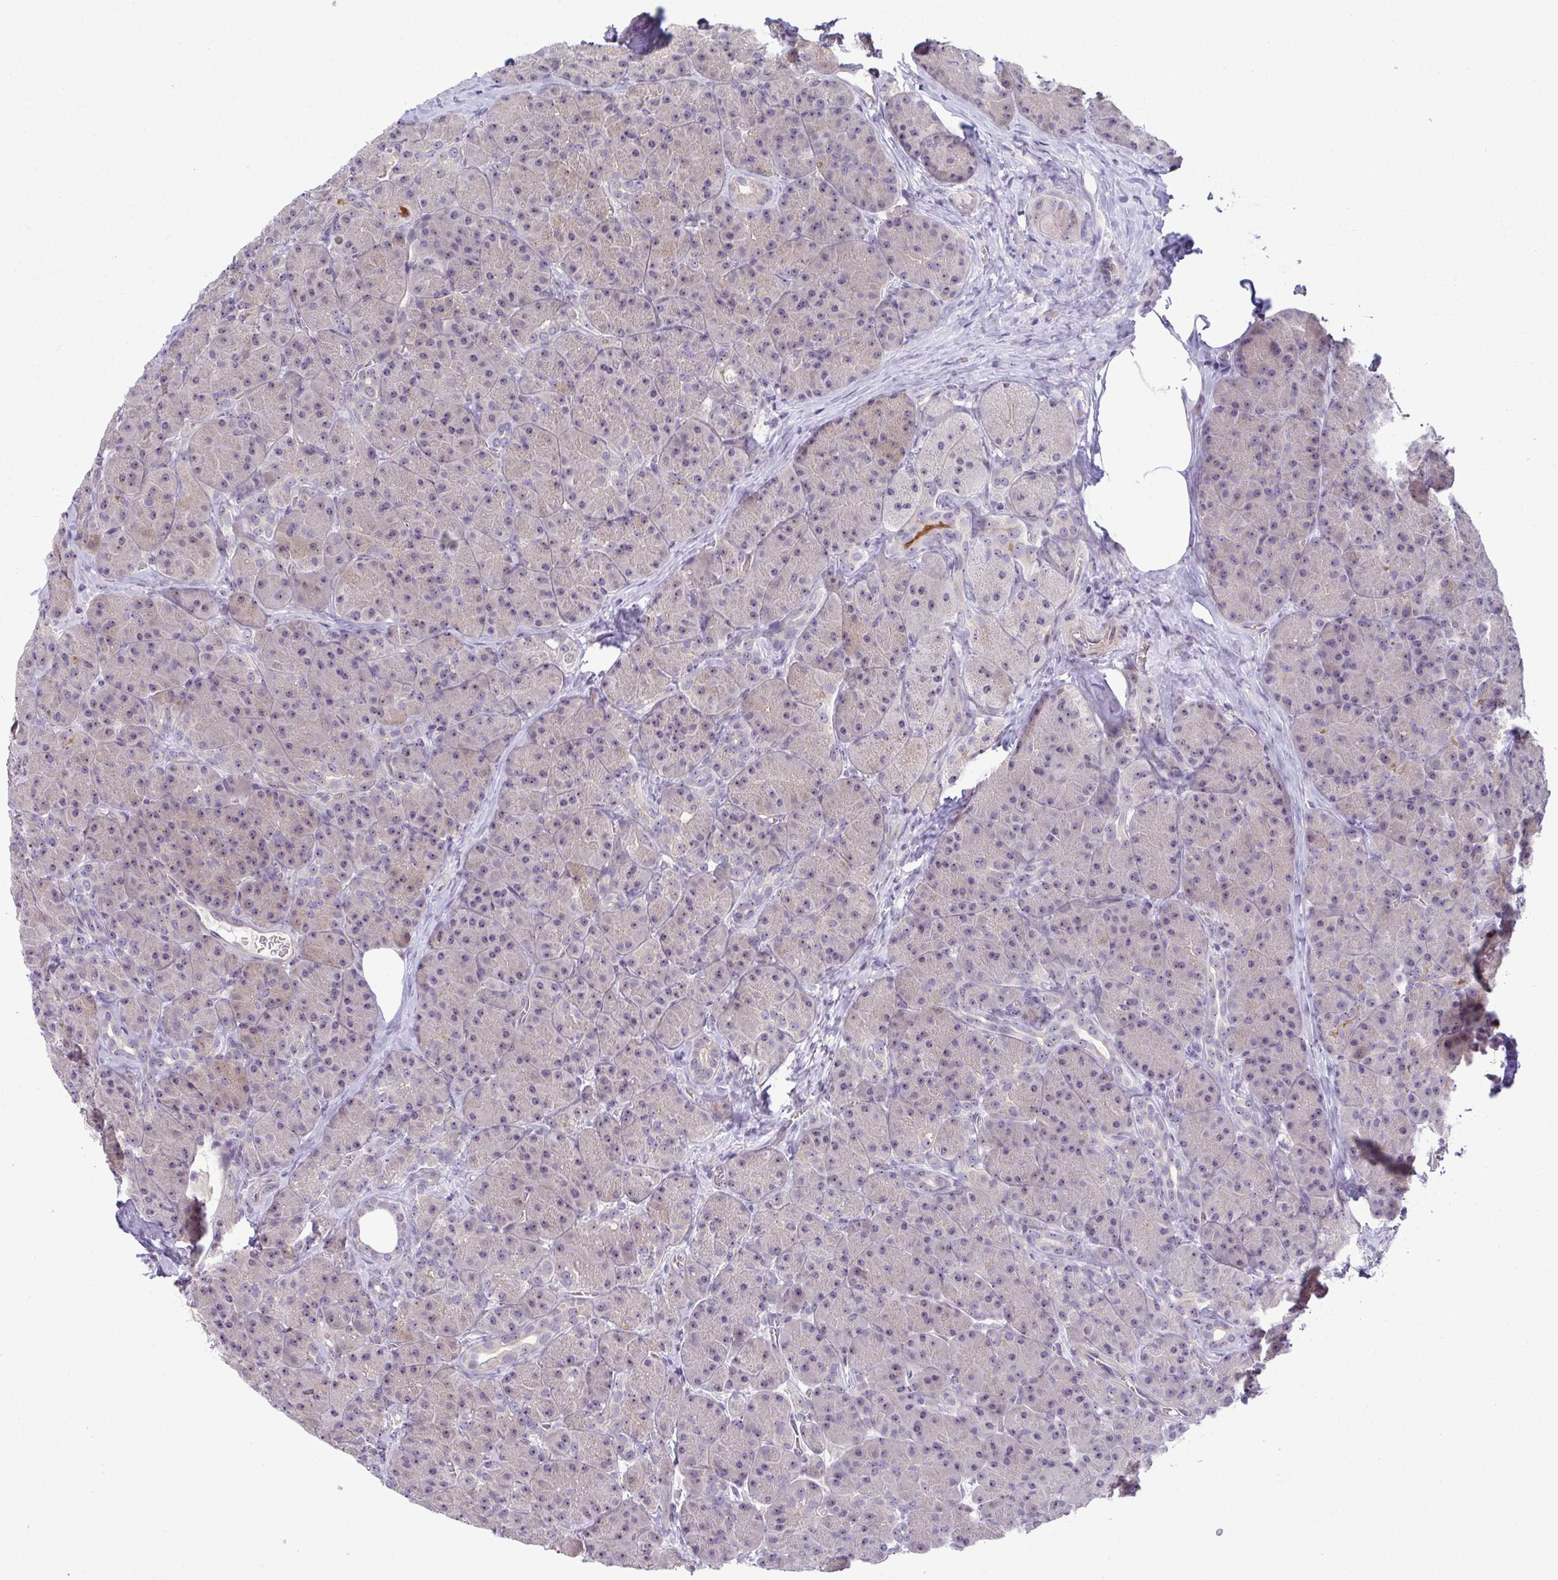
{"staining": {"intensity": "weak", "quantity": "25%-75%", "location": "cytoplasmic/membranous,nuclear"}, "tissue": "pancreas", "cell_type": "Exocrine glandular cells", "image_type": "normal", "snomed": [{"axis": "morphology", "description": "Normal tissue, NOS"}, {"axis": "topography", "description": "Pancreas"}], "caption": "Immunohistochemical staining of unremarkable human pancreas shows low levels of weak cytoplasmic/membranous,nuclear expression in about 25%-75% of exocrine glandular cells.", "gene": "NT5C1A", "patient": {"sex": "male", "age": 57}}